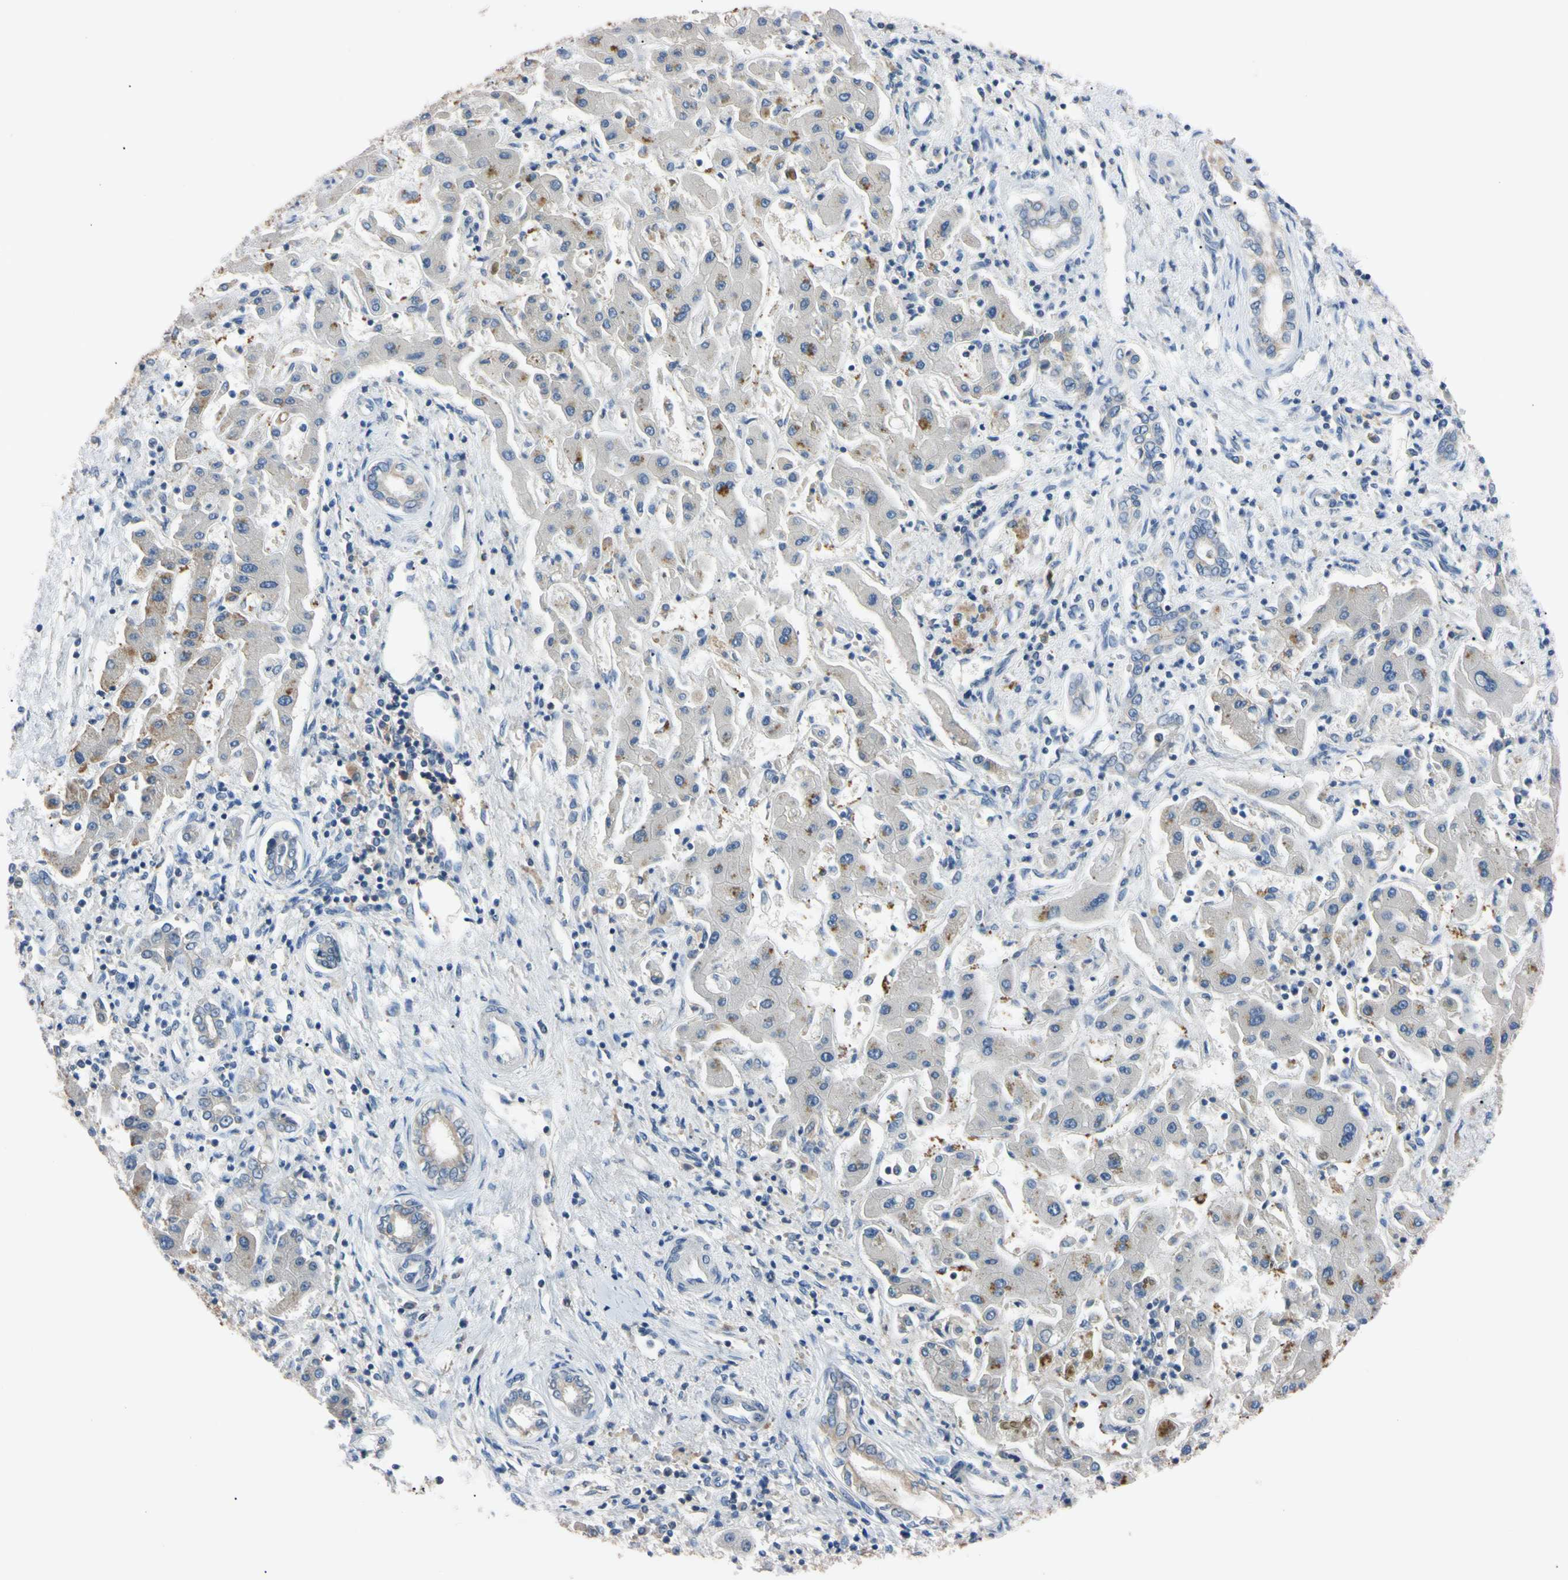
{"staining": {"intensity": "negative", "quantity": "none", "location": "none"}, "tissue": "liver cancer", "cell_type": "Tumor cells", "image_type": "cancer", "snomed": [{"axis": "morphology", "description": "Cholangiocarcinoma"}, {"axis": "topography", "description": "Liver"}], "caption": "The immunohistochemistry (IHC) micrograph has no significant expression in tumor cells of cholangiocarcinoma (liver) tissue.", "gene": "PNKD", "patient": {"sex": "male", "age": 50}}